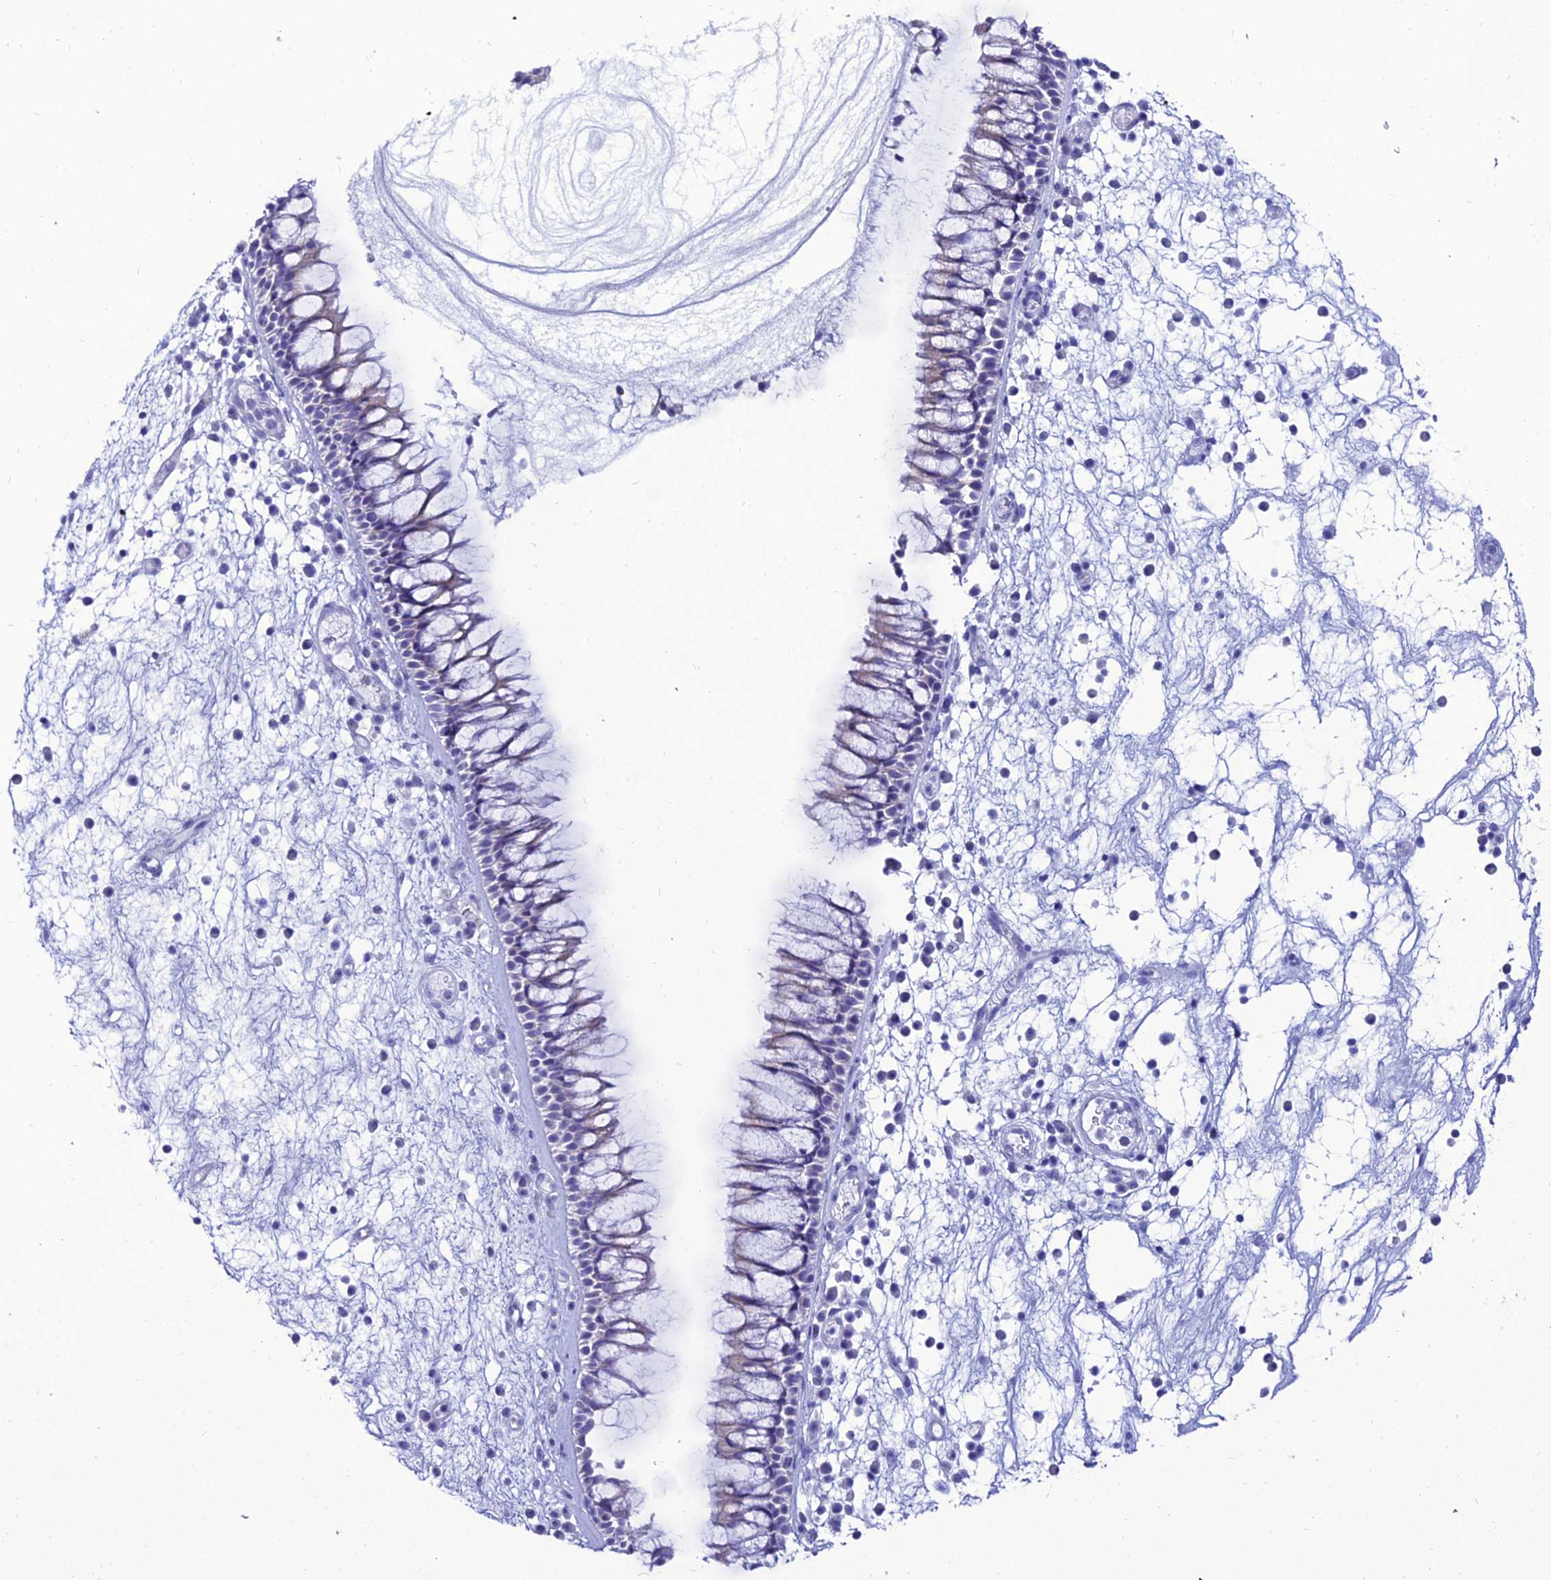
{"staining": {"intensity": "weak", "quantity": "<25%", "location": "cytoplasmic/membranous"}, "tissue": "nasopharynx", "cell_type": "Respiratory epithelial cells", "image_type": "normal", "snomed": [{"axis": "morphology", "description": "Normal tissue, NOS"}, {"axis": "morphology", "description": "Inflammation, NOS"}, {"axis": "morphology", "description": "Malignant melanoma, Metastatic site"}, {"axis": "topography", "description": "Nasopharynx"}], "caption": "Micrograph shows no protein expression in respiratory epithelial cells of benign nasopharynx.", "gene": "OR4D5", "patient": {"sex": "male", "age": 70}}